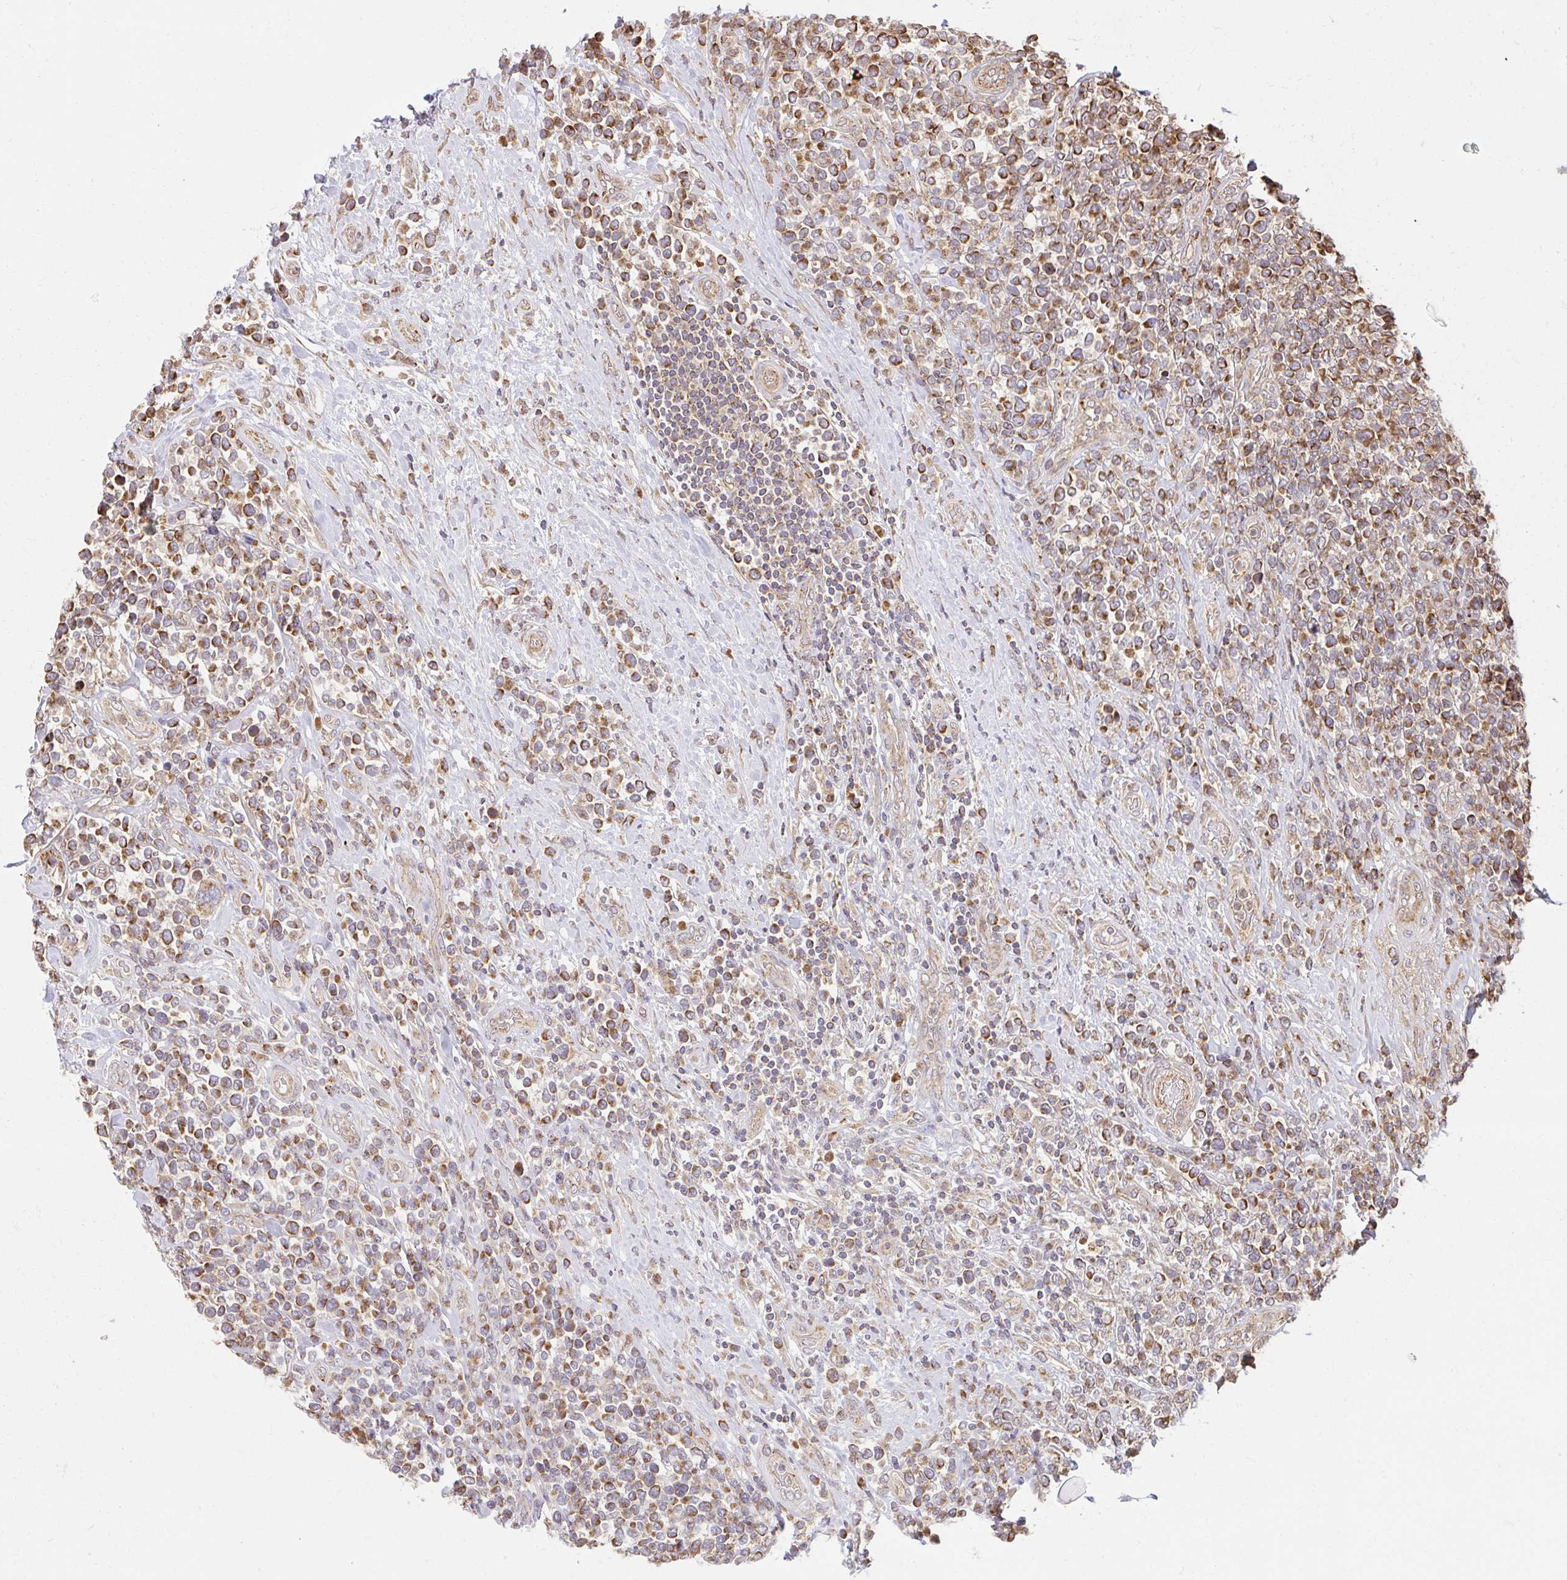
{"staining": {"intensity": "moderate", "quantity": ">75%", "location": "cytoplasmic/membranous"}, "tissue": "lymphoma", "cell_type": "Tumor cells", "image_type": "cancer", "snomed": [{"axis": "morphology", "description": "Malignant lymphoma, non-Hodgkin's type, High grade"}, {"axis": "topography", "description": "Soft tissue"}], "caption": "Immunohistochemical staining of human high-grade malignant lymphoma, non-Hodgkin's type demonstrates medium levels of moderate cytoplasmic/membranous expression in about >75% of tumor cells.", "gene": "GNS", "patient": {"sex": "female", "age": 56}}